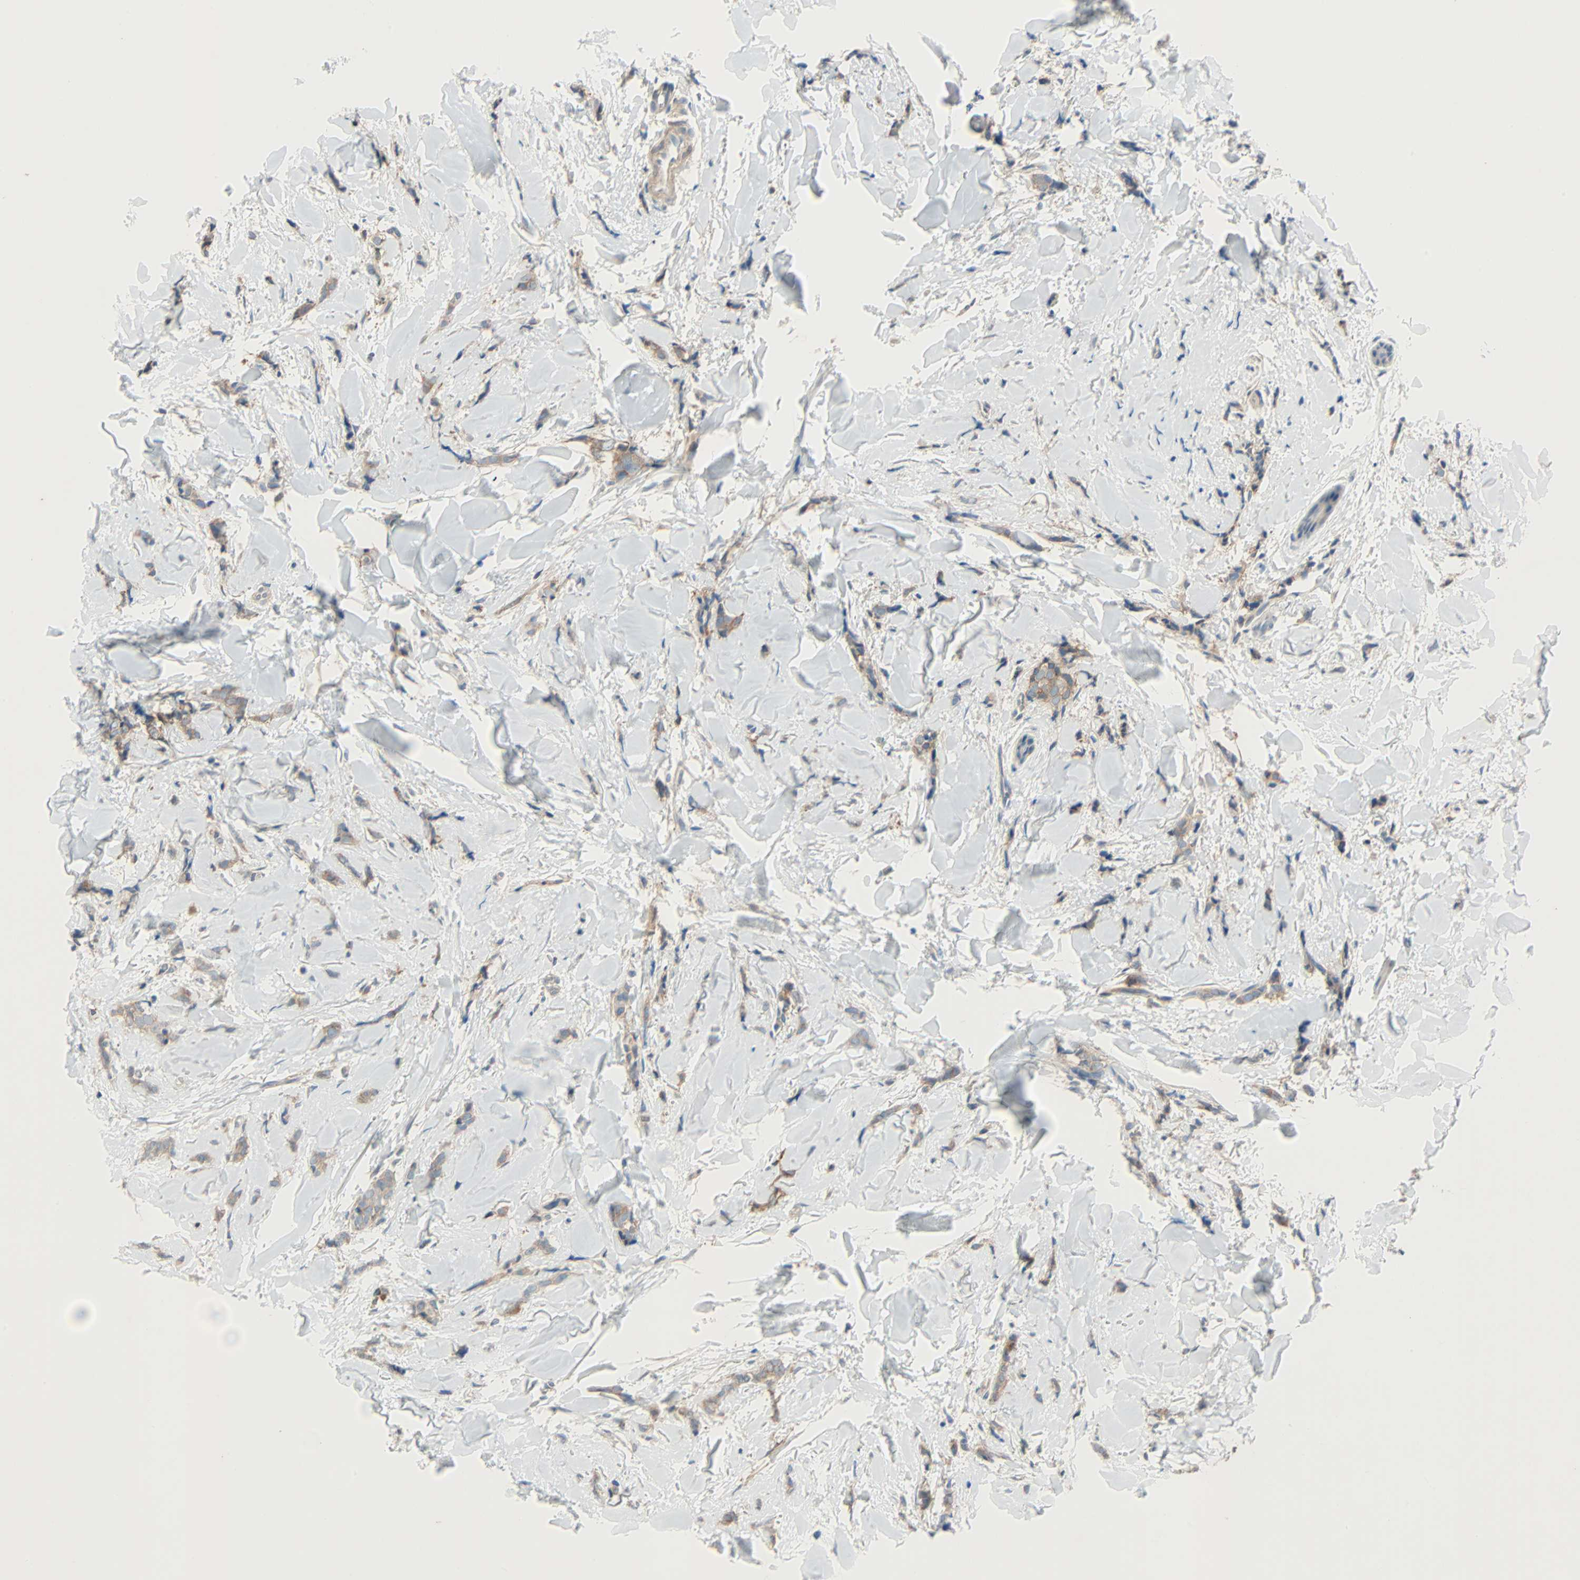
{"staining": {"intensity": "moderate", "quantity": ">75%", "location": "cytoplasmic/membranous"}, "tissue": "breast cancer", "cell_type": "Tumor cells", "image_type": "cancer", "snomed": [{"axis": "morphology", "description": "Lobular carcinoma"}, {"axis": "topography", "description": "Skin"}, {"axis": "topography", "description": "Breast"}], "caption": "A photomicrograph of human breast lobular carcinoma stained for a protein displays moderate cytoplasmic/membranous brown staining in tumor cells.", "gene": "TNFRSF12A", "patient": {"sex": "female", "age": 46}}